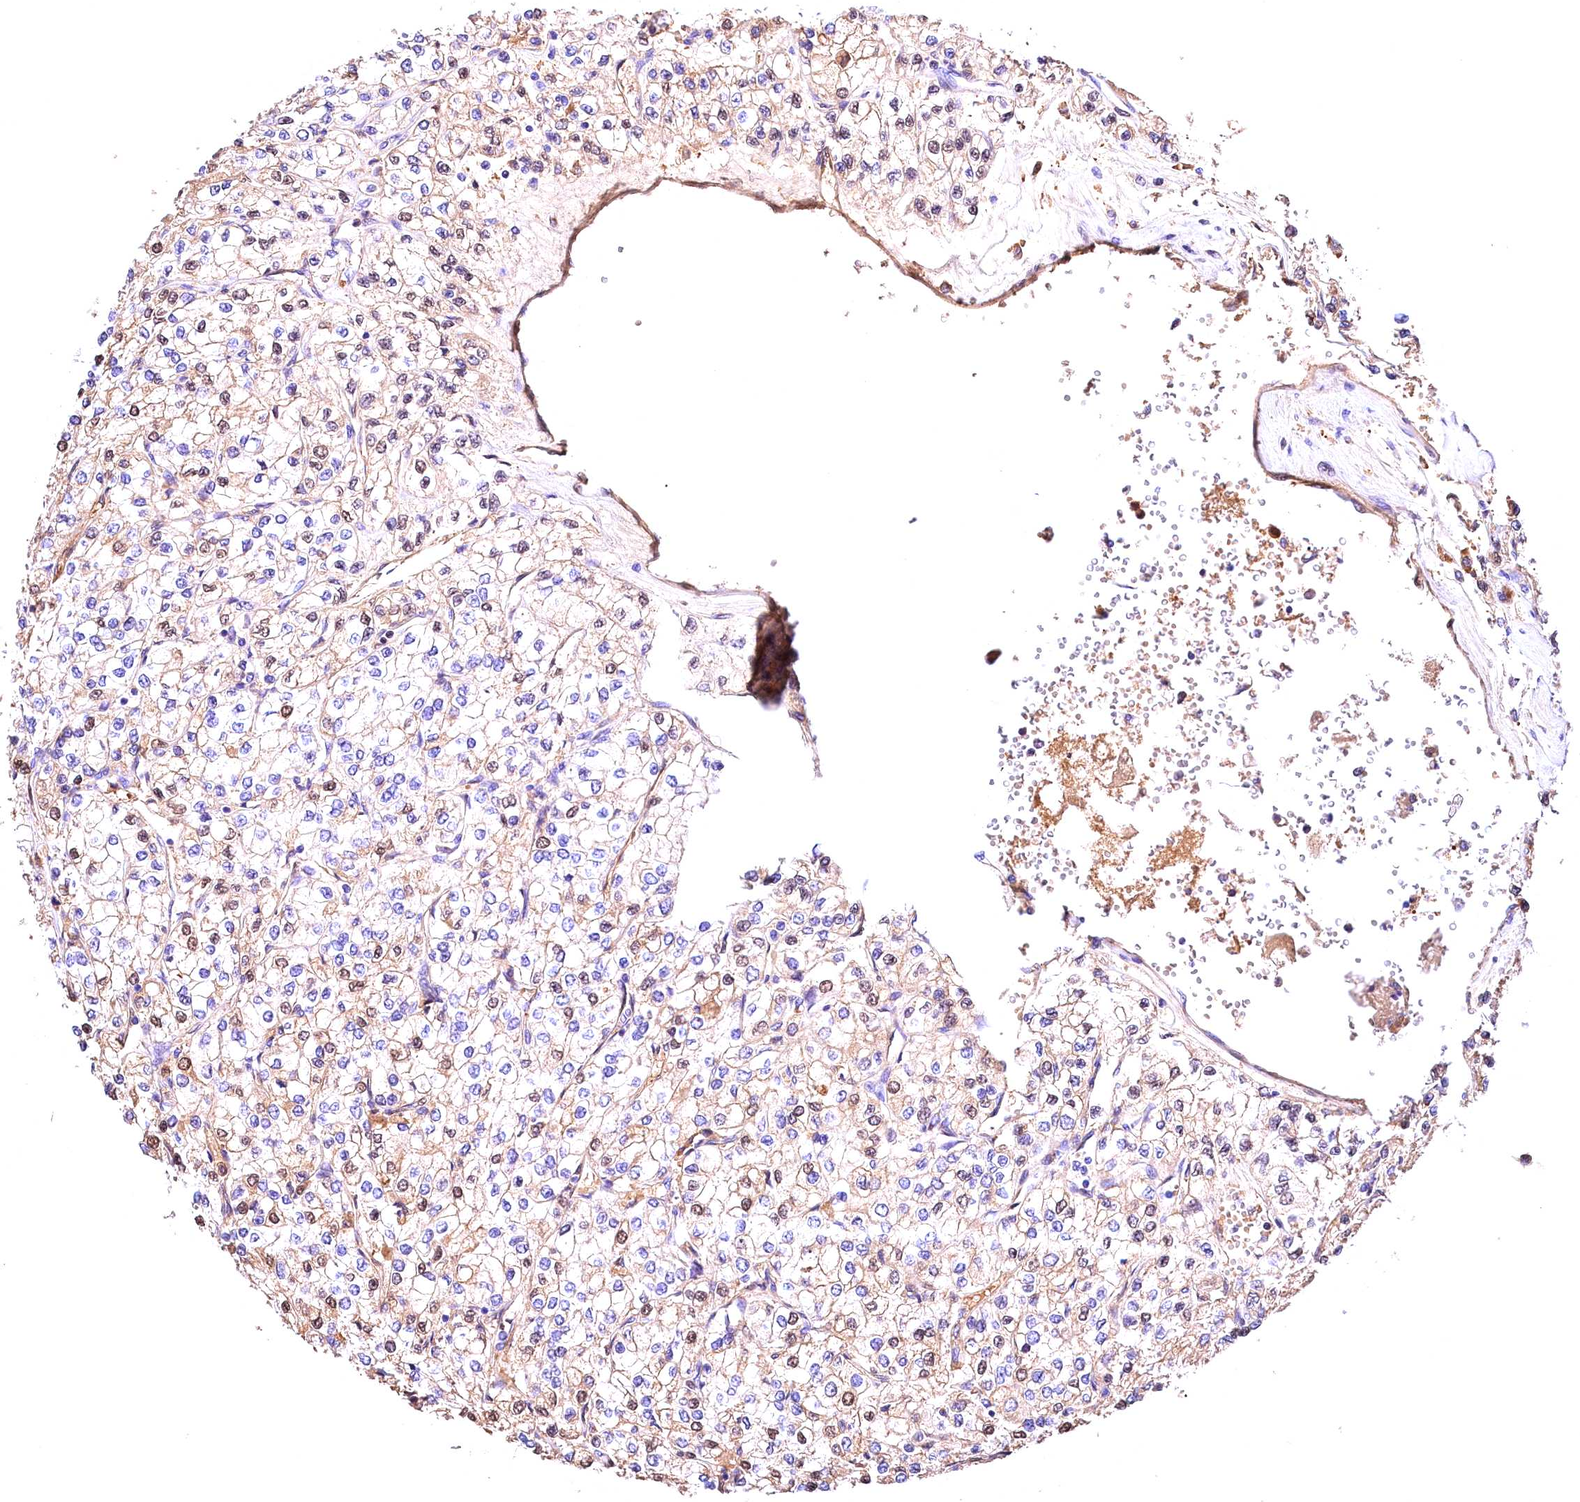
{"staining": {"intensity": "weak", "quantity": "<25%", "location": "cytoplasmic/membranous,nuclear"}, "tissue": "renal cancer", "cell_type": "Tumor cells", "image_type": "cancer", "snomed": [{"axis": "morphology", "description": "Adenocarcinoma, NOS"}, {"axis": "topography", "description": "Kidney"}], "caption": "Renal cancer stained for a protein using IHC exhibits no staining tumor cells.", "gene": "ARMC6", "patient": {"sex": "male", "age": 80}}